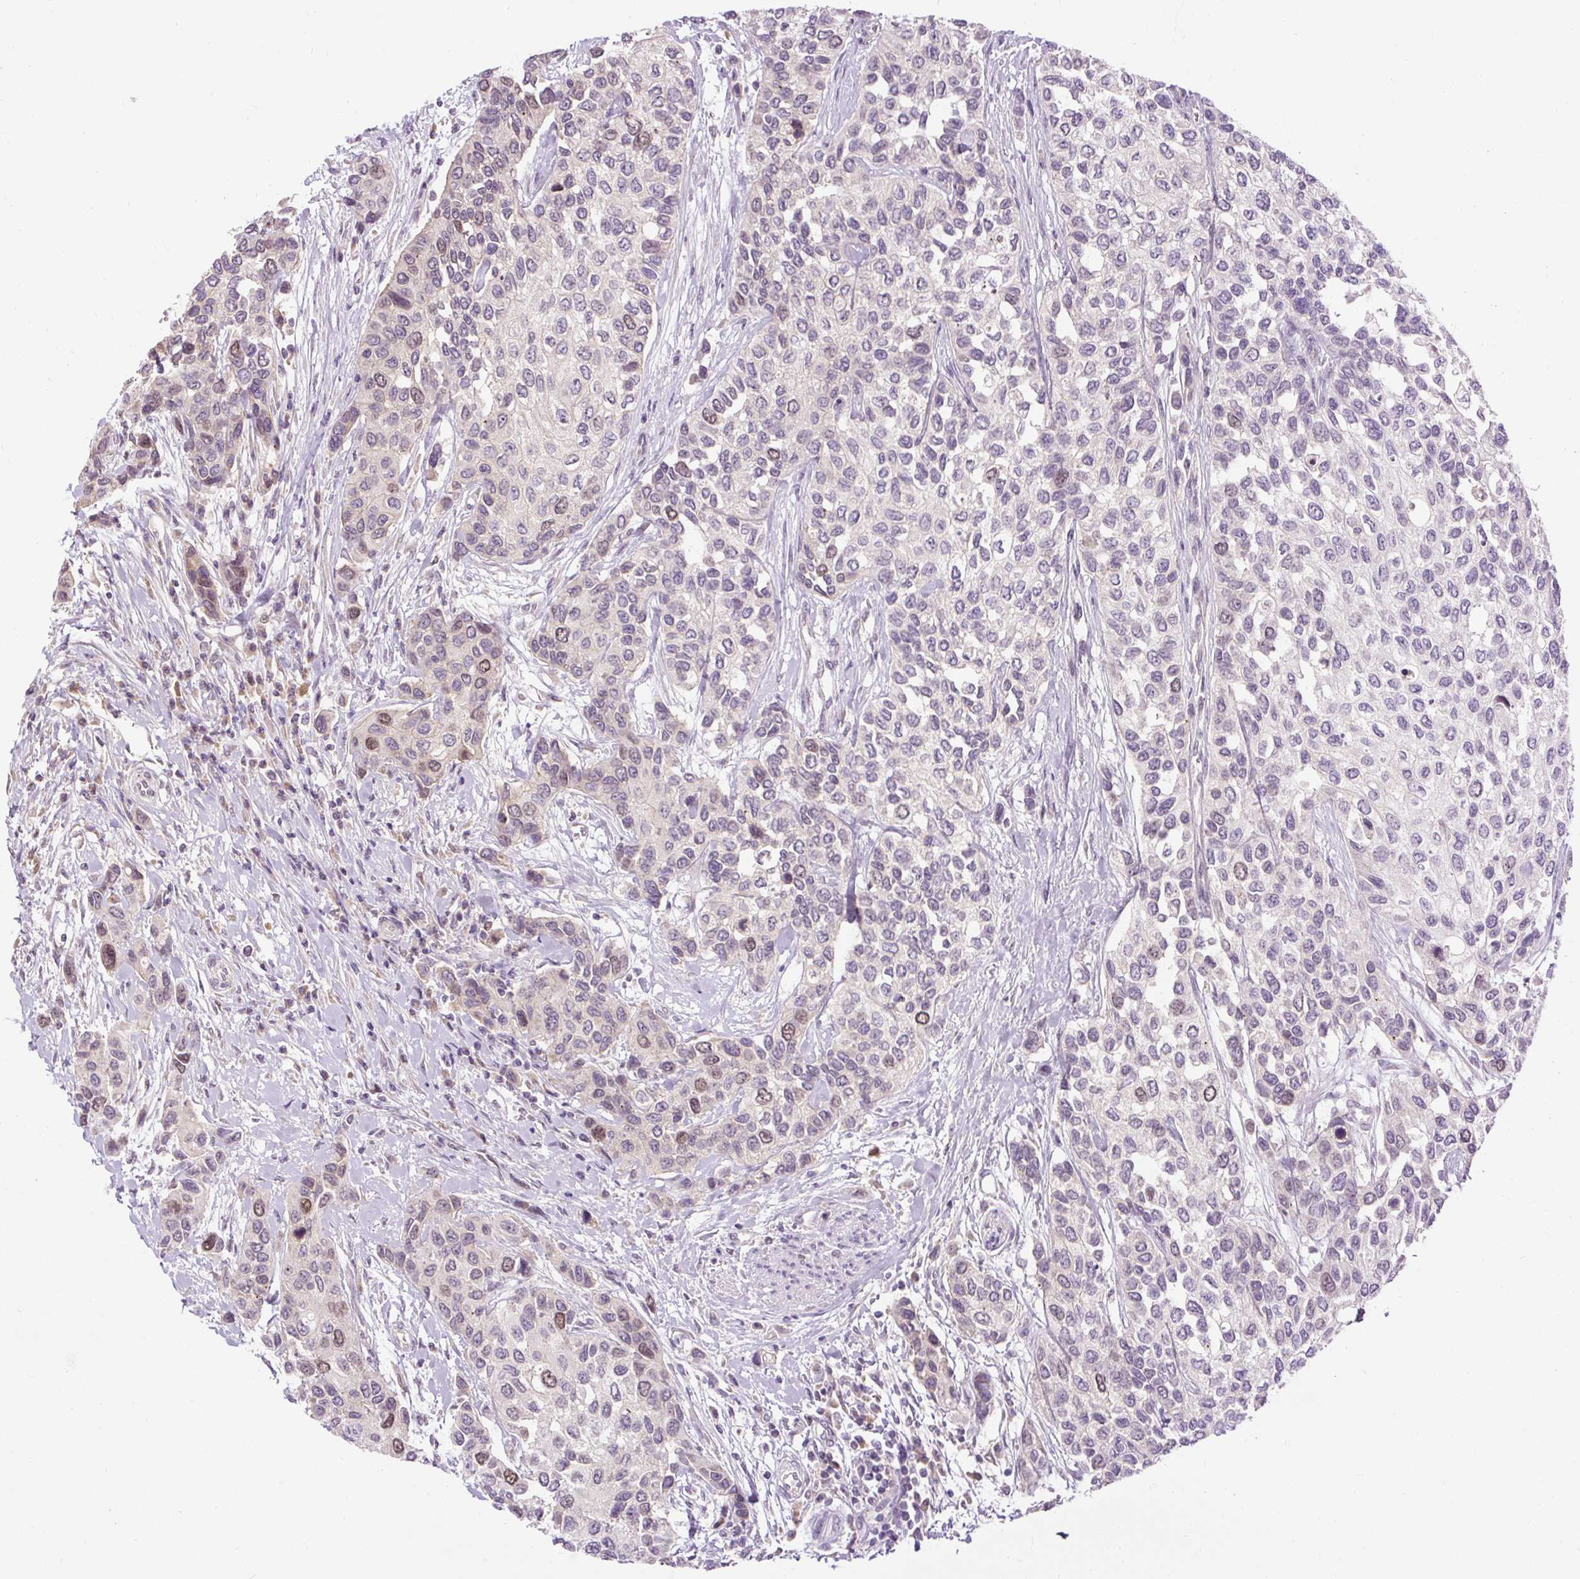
{"staining": {"intensity": "moderate", "quantity": "<25%", "location": "nuclear"}, "tissue": "urothelial cancer", "cell_type": "Tumor cells", "image_type": "cancer", "snomed": [{"axis": "morphology", "description": "Normal tissue, NOS"}, {"axis": "morphology", "description": "Urothelial carcinoma, High grade"}, {"axis": "topography", "description": "Vascular tissue"}, {"axis": "topography", "description": "Urinary bladder"}], "caption": "Urothelial carcinoma (high-grade) stained with DAB (3,3'-diaminobenzidine) immunohistochemistry shows low levels of moderate nuclear expression in approximately <25% of tumor cells. (IHC, brightfield microscopy, high magnification).", "gene": "RACGAP1", "patient": {"sex": "female", "age": 56}}